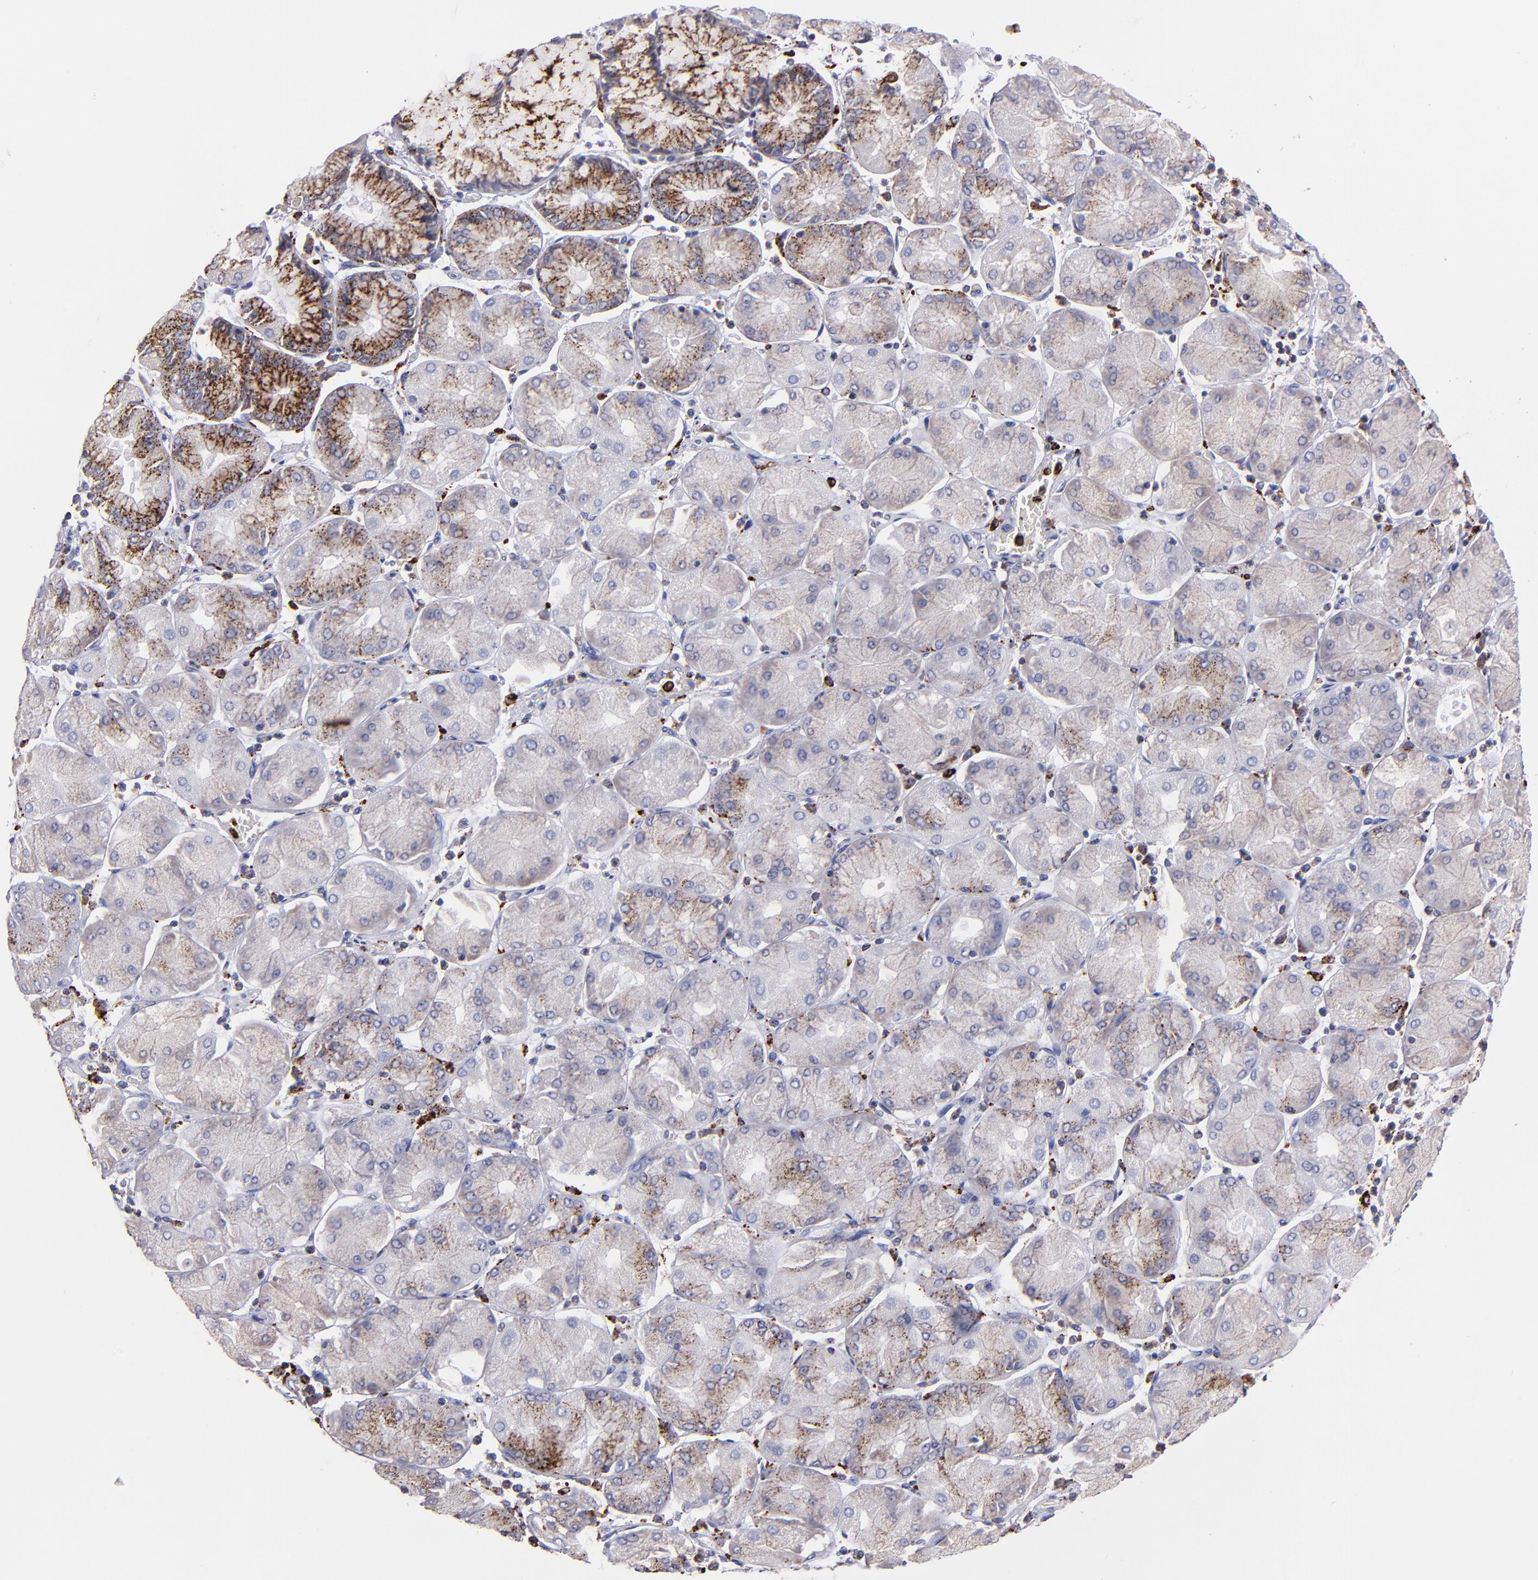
{"staining": {"intensity": "moderate", "quantity": ">75%", "location": "cytoplasmic/membranous"}, "tissue": "stomach cancer", "cell_type": "Tumor cells", "image_type": "cancer", "snomed": [{"axis": "morphology", "description": "Normal tissue, NOS"}, {"axis": "morphology", "description": "Adenocarcinoma, NOS"}, {"axis": "topography", "description": "Stomach, upper"}, {"axis": "topography", "description": "Stomach"}], "caption": "Immunohistochemical staining of stomach adenocarcinoma displays moderate cytoplasmic/membranous protein staining in approximately >75% of tumor cells.", "gene": "CTSS", "patient": {"sex": "male", "age": 59}}